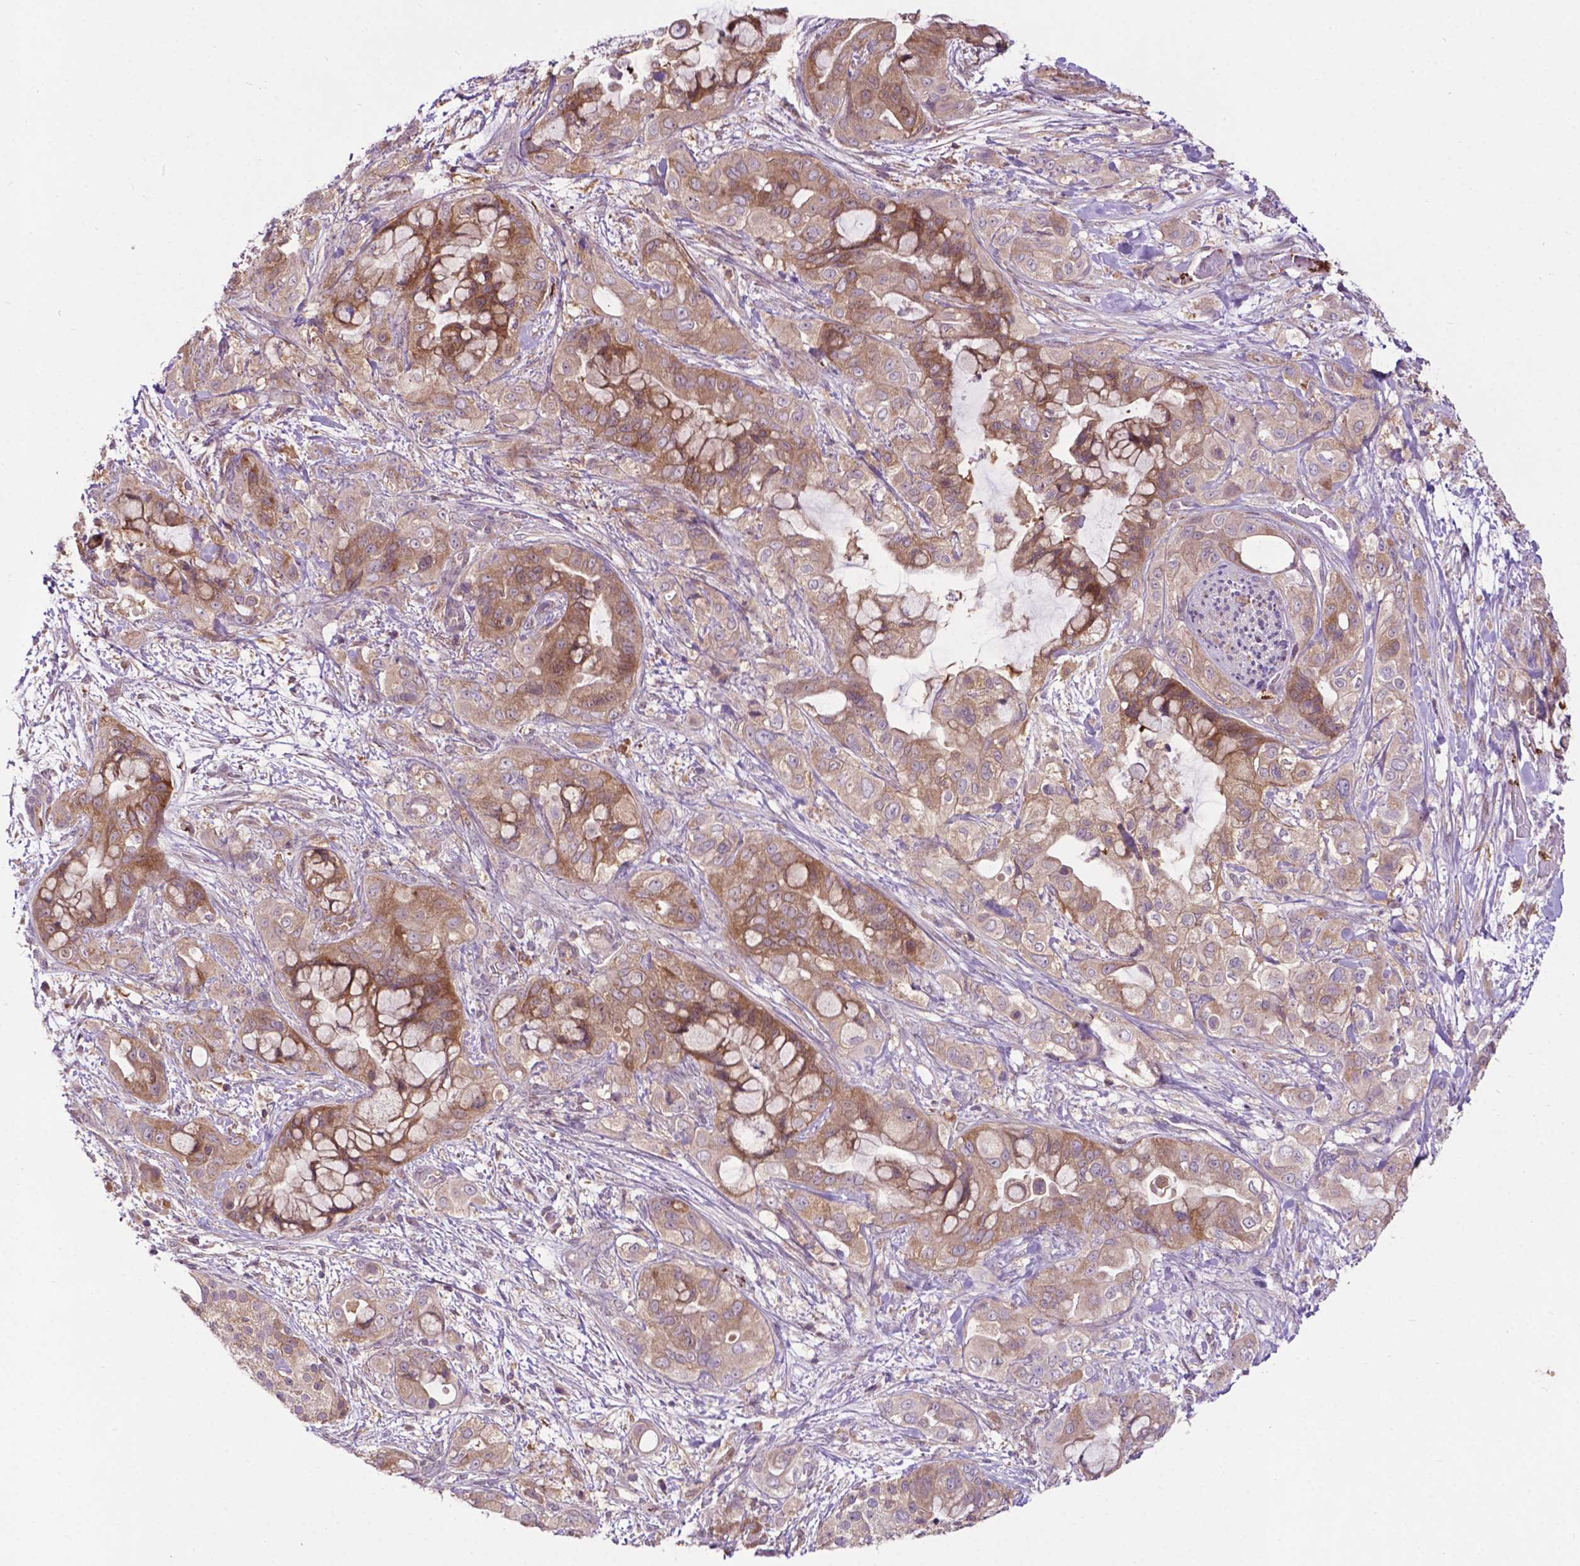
{"staining": {"intensity": "moderate", "quantity": "25%-75%", "location": "cytoplasmic/membranous"}, "tissue": "pancreatic cancer", "cell_type": "Tumor cells", "image_type": "cancer", "snomed": [{"axis": "morphology", "description": "Adenocarcinoma, NOS"}, {"axis": "topography", "description": "Pancreas"}], "caption": "Immunohistochemical staining of human adenocarcinoma (pancreatic) displays medium levels of moderate cytoplasmic/membranous protein expression in approximately 25%-75% of tumor cells.", "gene": "SPNS2", "patient": {"sex": "male", "age": 71}}